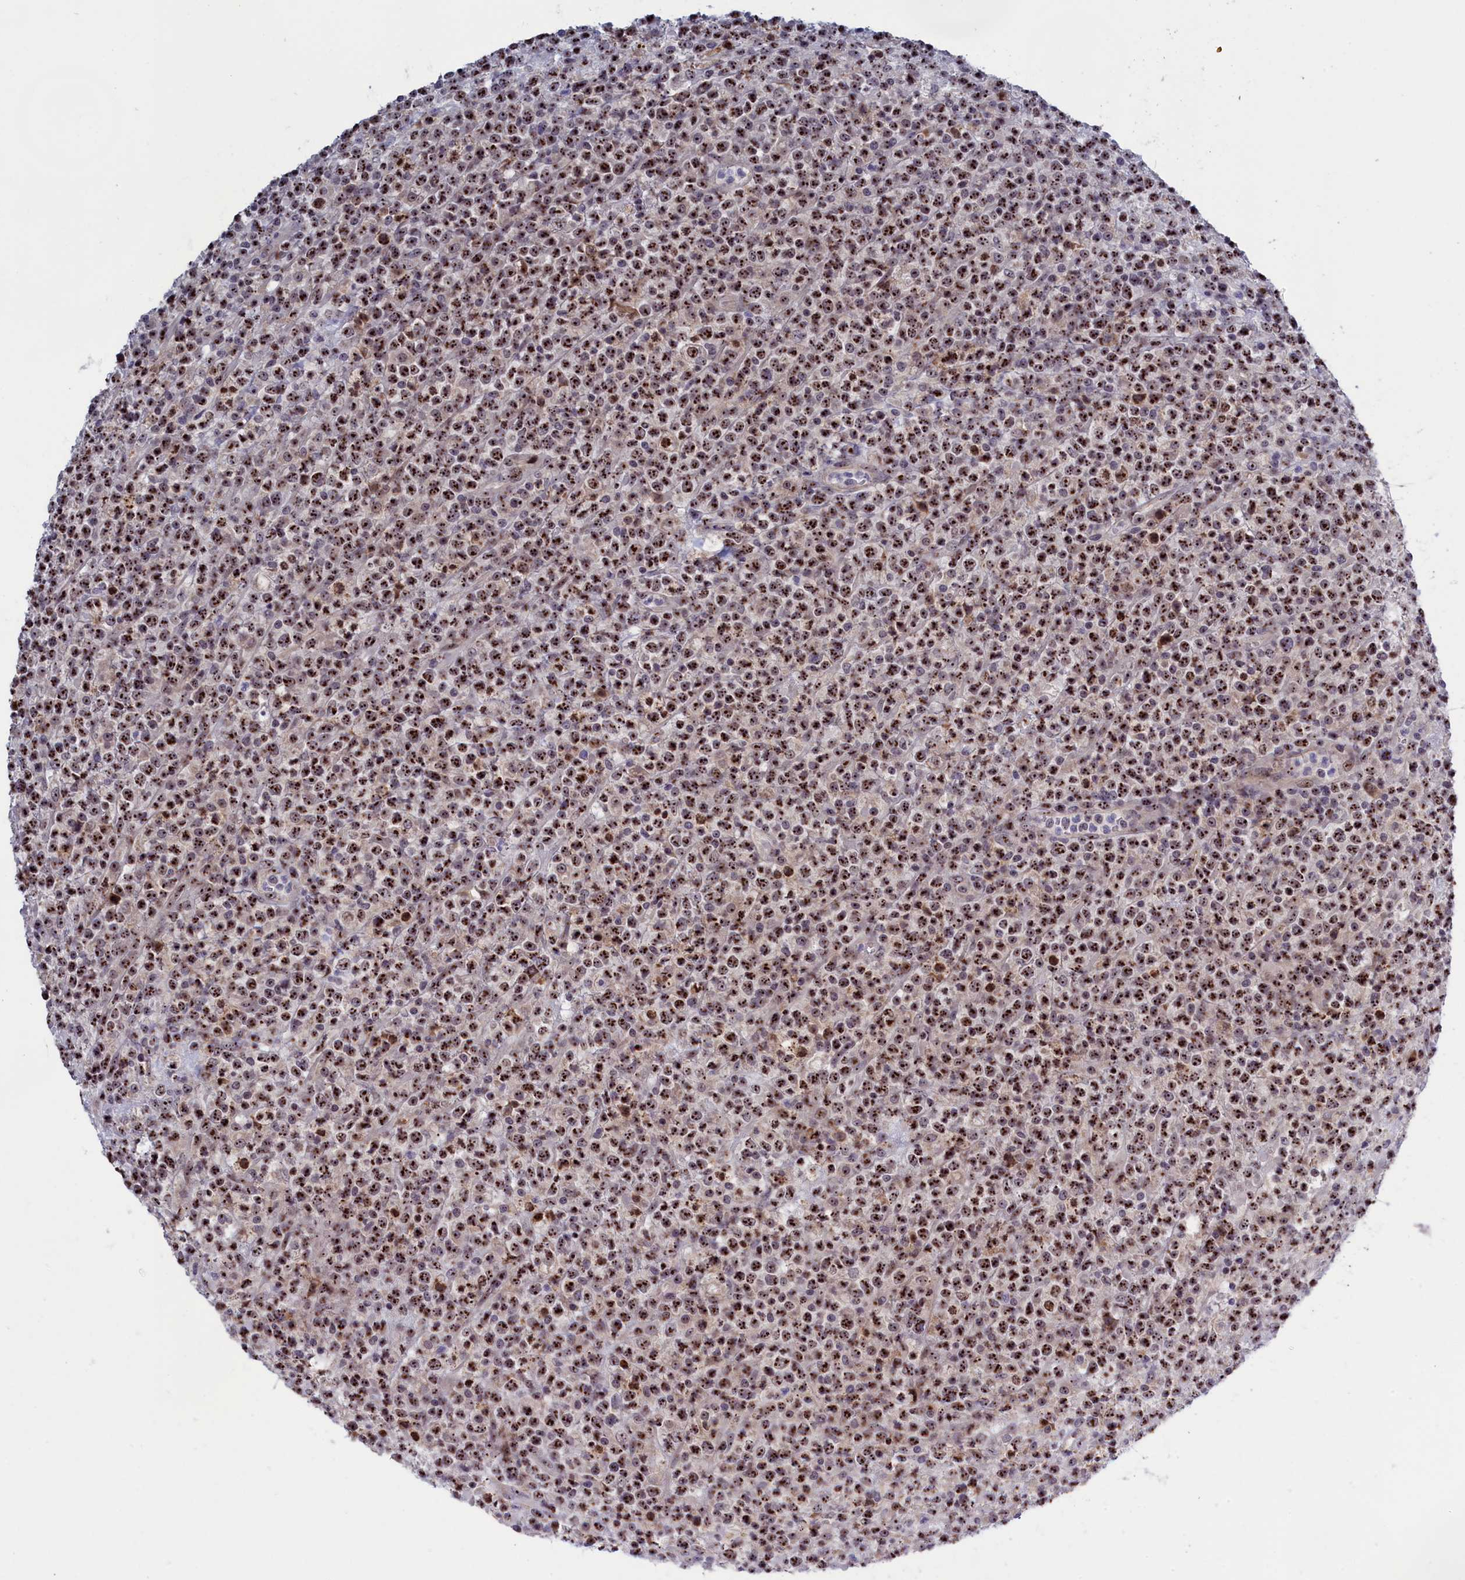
{"staining": {"intensity": "strong", "quantity": ">75%", "location": "nuclear"}, "tissue": "lymphoma", "cell_type": "Tumor cells", "image_type": "cancer", "snomed": [{"axis": "morphology", "description": "Malignant lymphoma, non-Hodgkin's type, High grade"}, {"axis": "topography", "description": "Colon"}], "caption": "Tumor cells exhibit strong nuclear expression in about >75% of cells in lymphoma. The protein of interest is stained brown, and the nuclei are stained in blue (DAB (3,3'-diaminobenzidine) IHC with brightfield microscopy, high magnification).", "gene": "PPAN", "patient": {"sex": "female", "age": 53}}